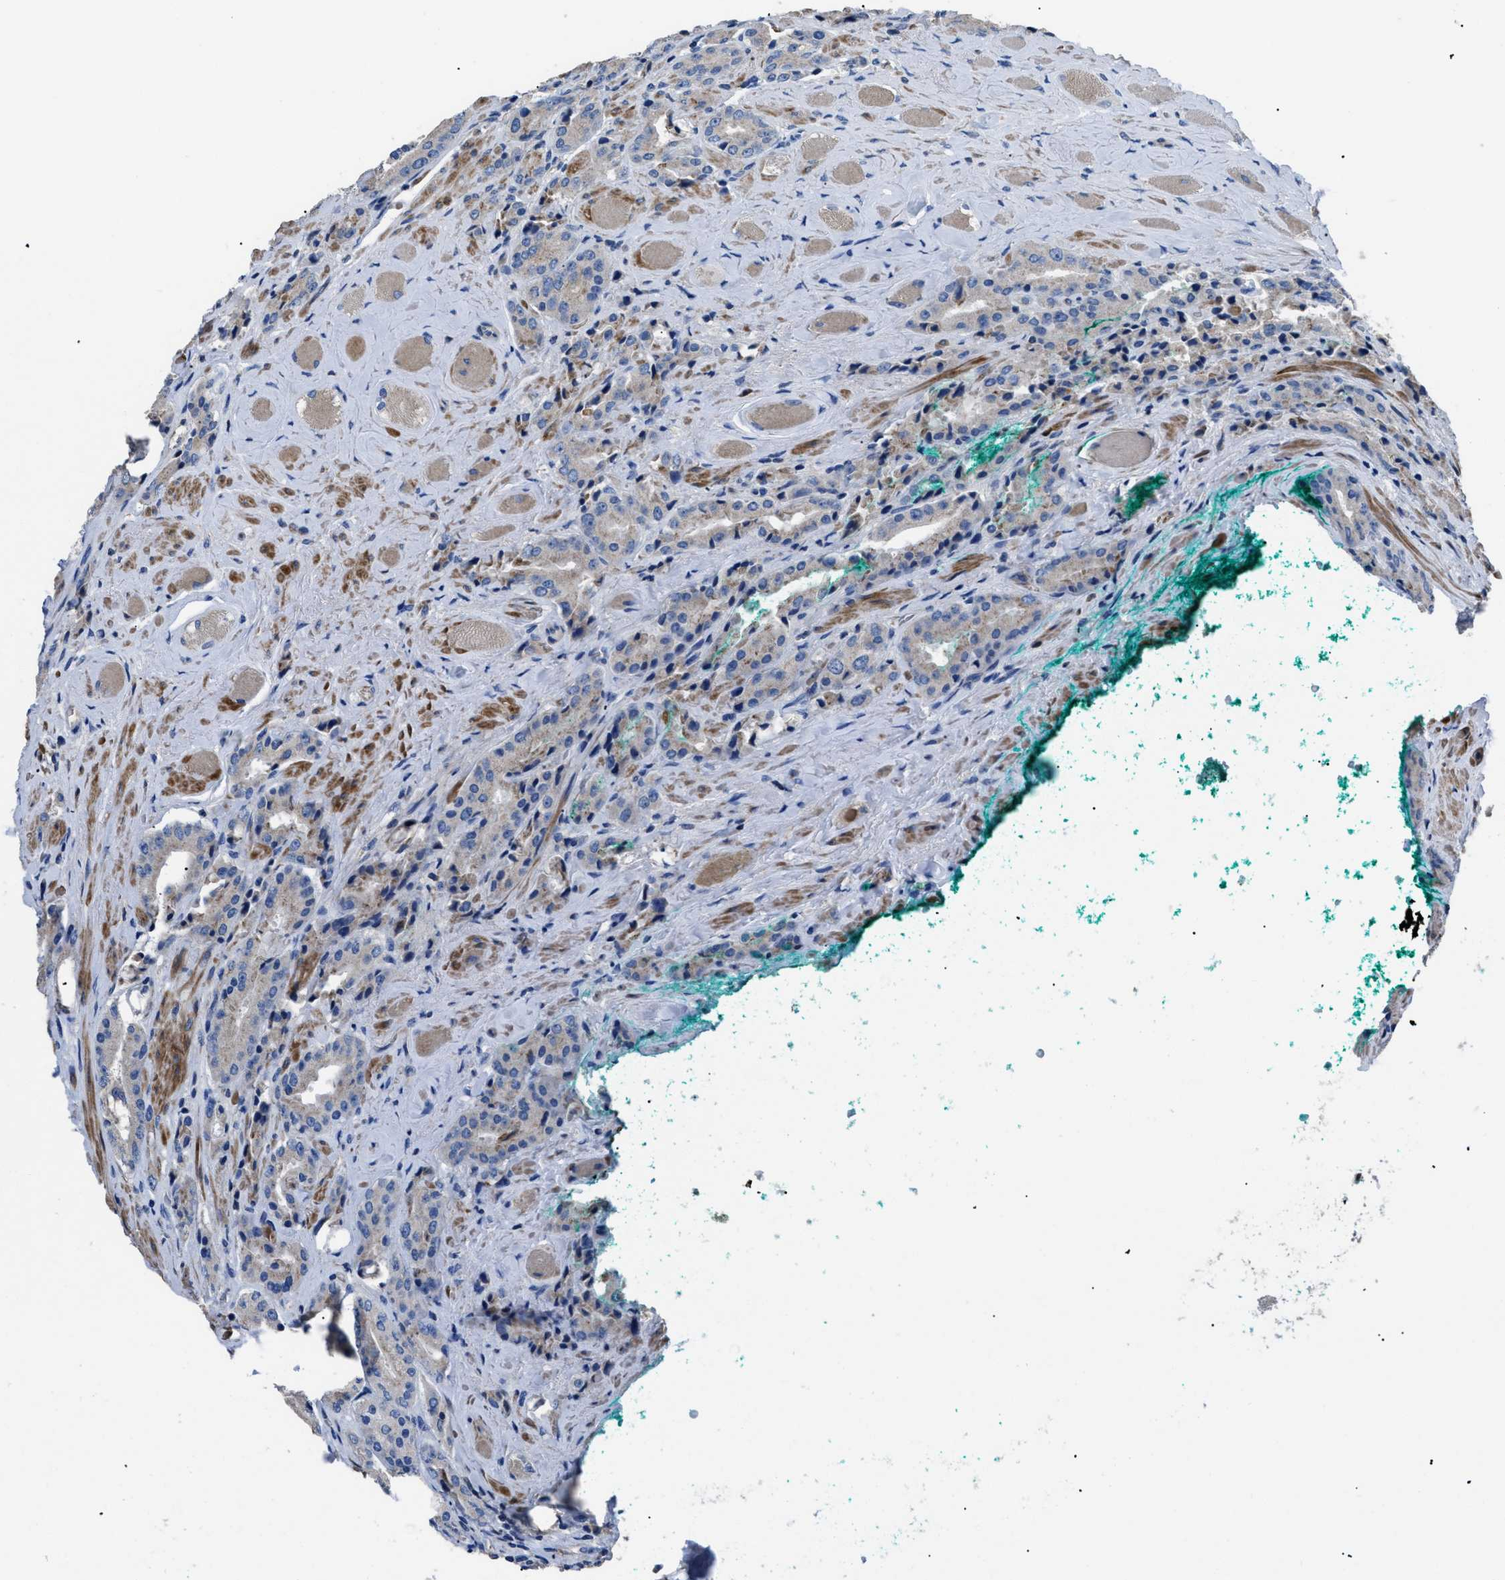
{"staining": {"intensity": "negative", "quantity": "none", "location": "none"}, "tissue": "prostate cancer", "cell_type": "Tumor cells", "image_type": "cancer", "snomed": [{"axis": "morphology", "description": "Adenocarcinoma, High grade"}, {"axis": "topography", "description": "Prostate"}], "caption": "Tumor cells are negative for brown protein staining in prostate cancer. (DAB (3,3'-diaminobenzidine) IHC with hematoxylin counter stain).", "gene": "SGCZ", "patient": {"sex": "male", "age": 71}}